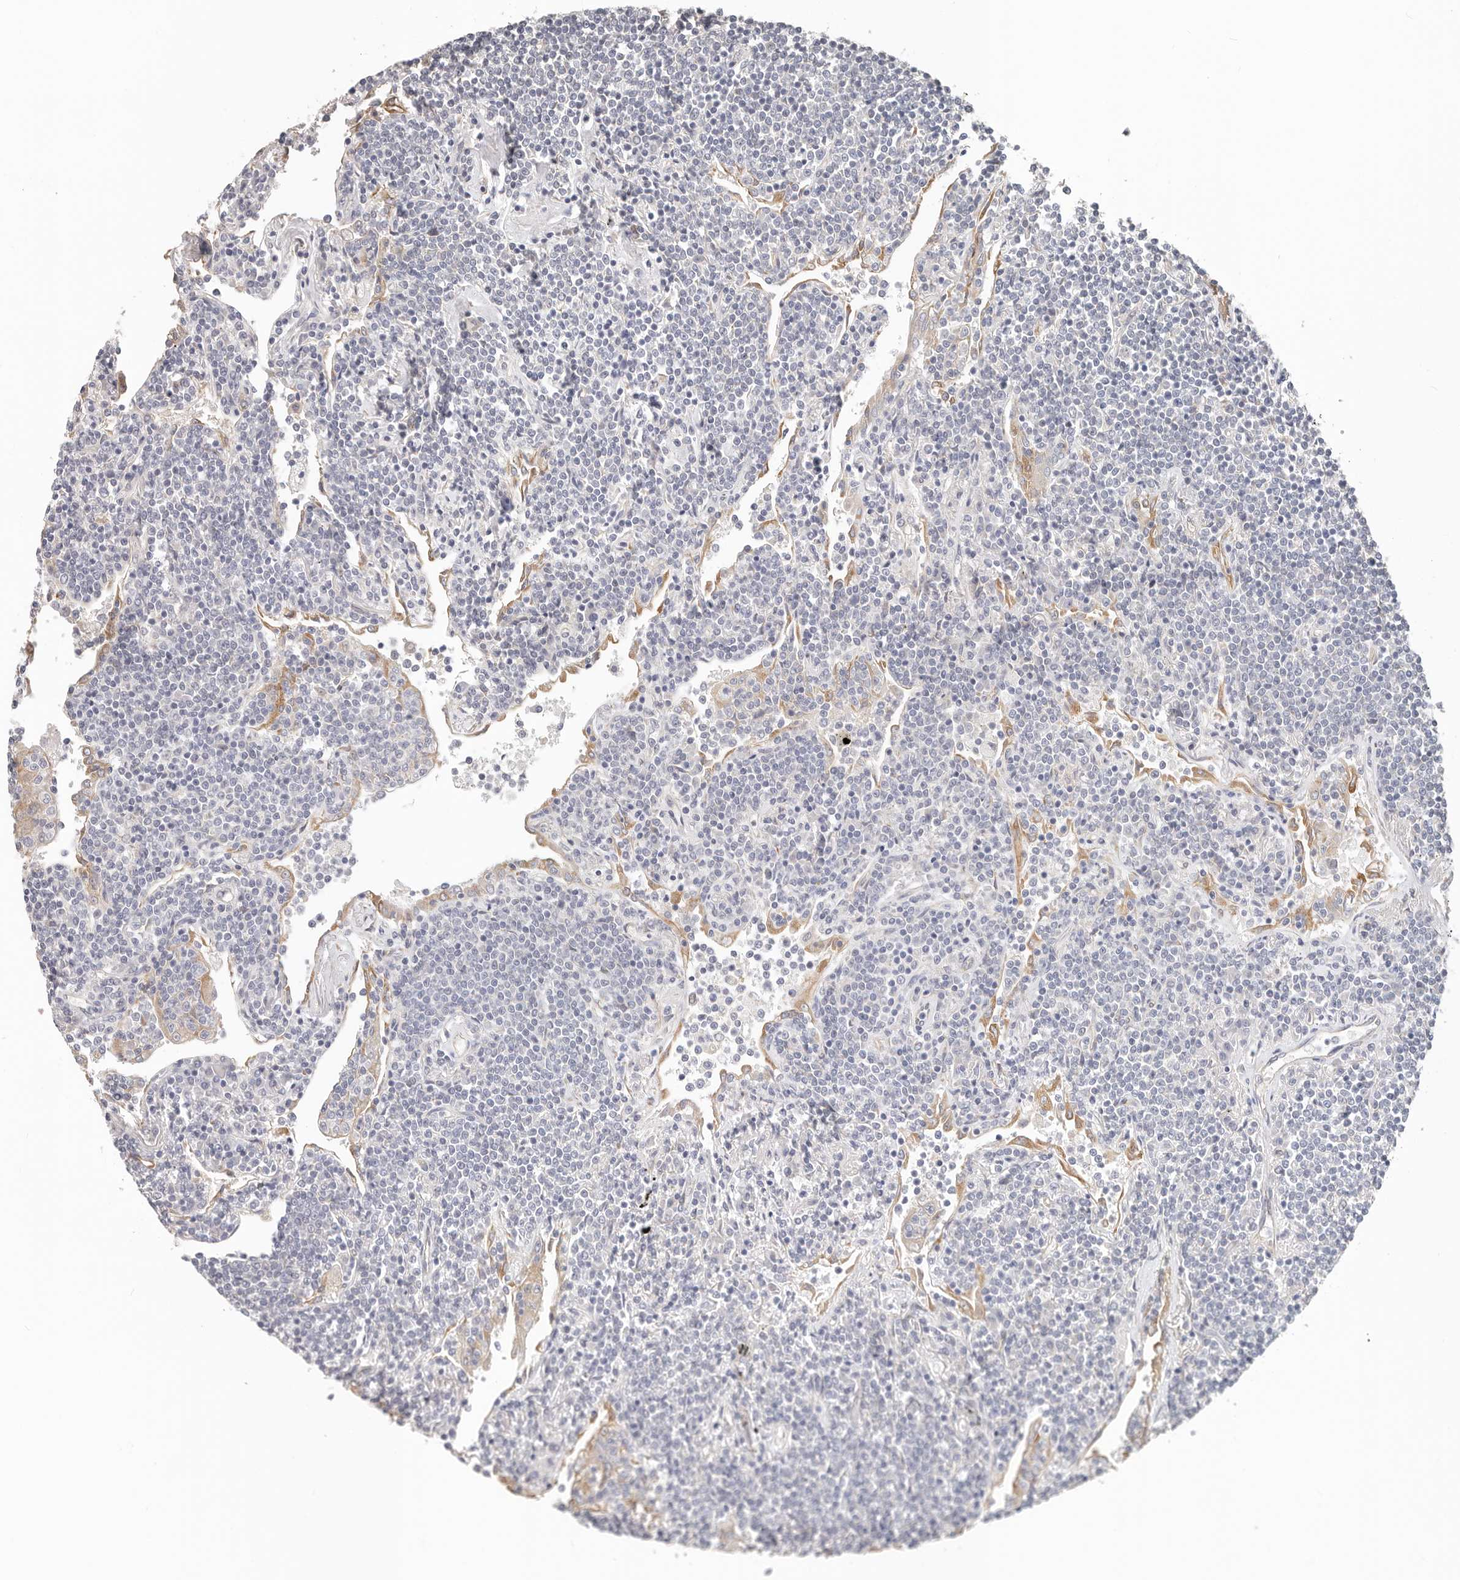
{"staining": {"intensity": "negative", "quantity": "none", "location": "none"}, "tissue": "lymphoma", "cell_type": "Tumor cells", "image_type": "cancer", "snomed": [{"axis": "morphology", "description": "Malignant lymphoma, non-Hodgkin's type, Low grade"}, {"axis": "topography", "description": "Lung"}], "caption": "Immunohistochemical staining of lymphoma demonstrates no significant expression in tumor cells. (DAB immunohistochemistry with hematoxylin counter stain).", "gene": "AFDN", "patient": {"sex": "female", "age": 71}}